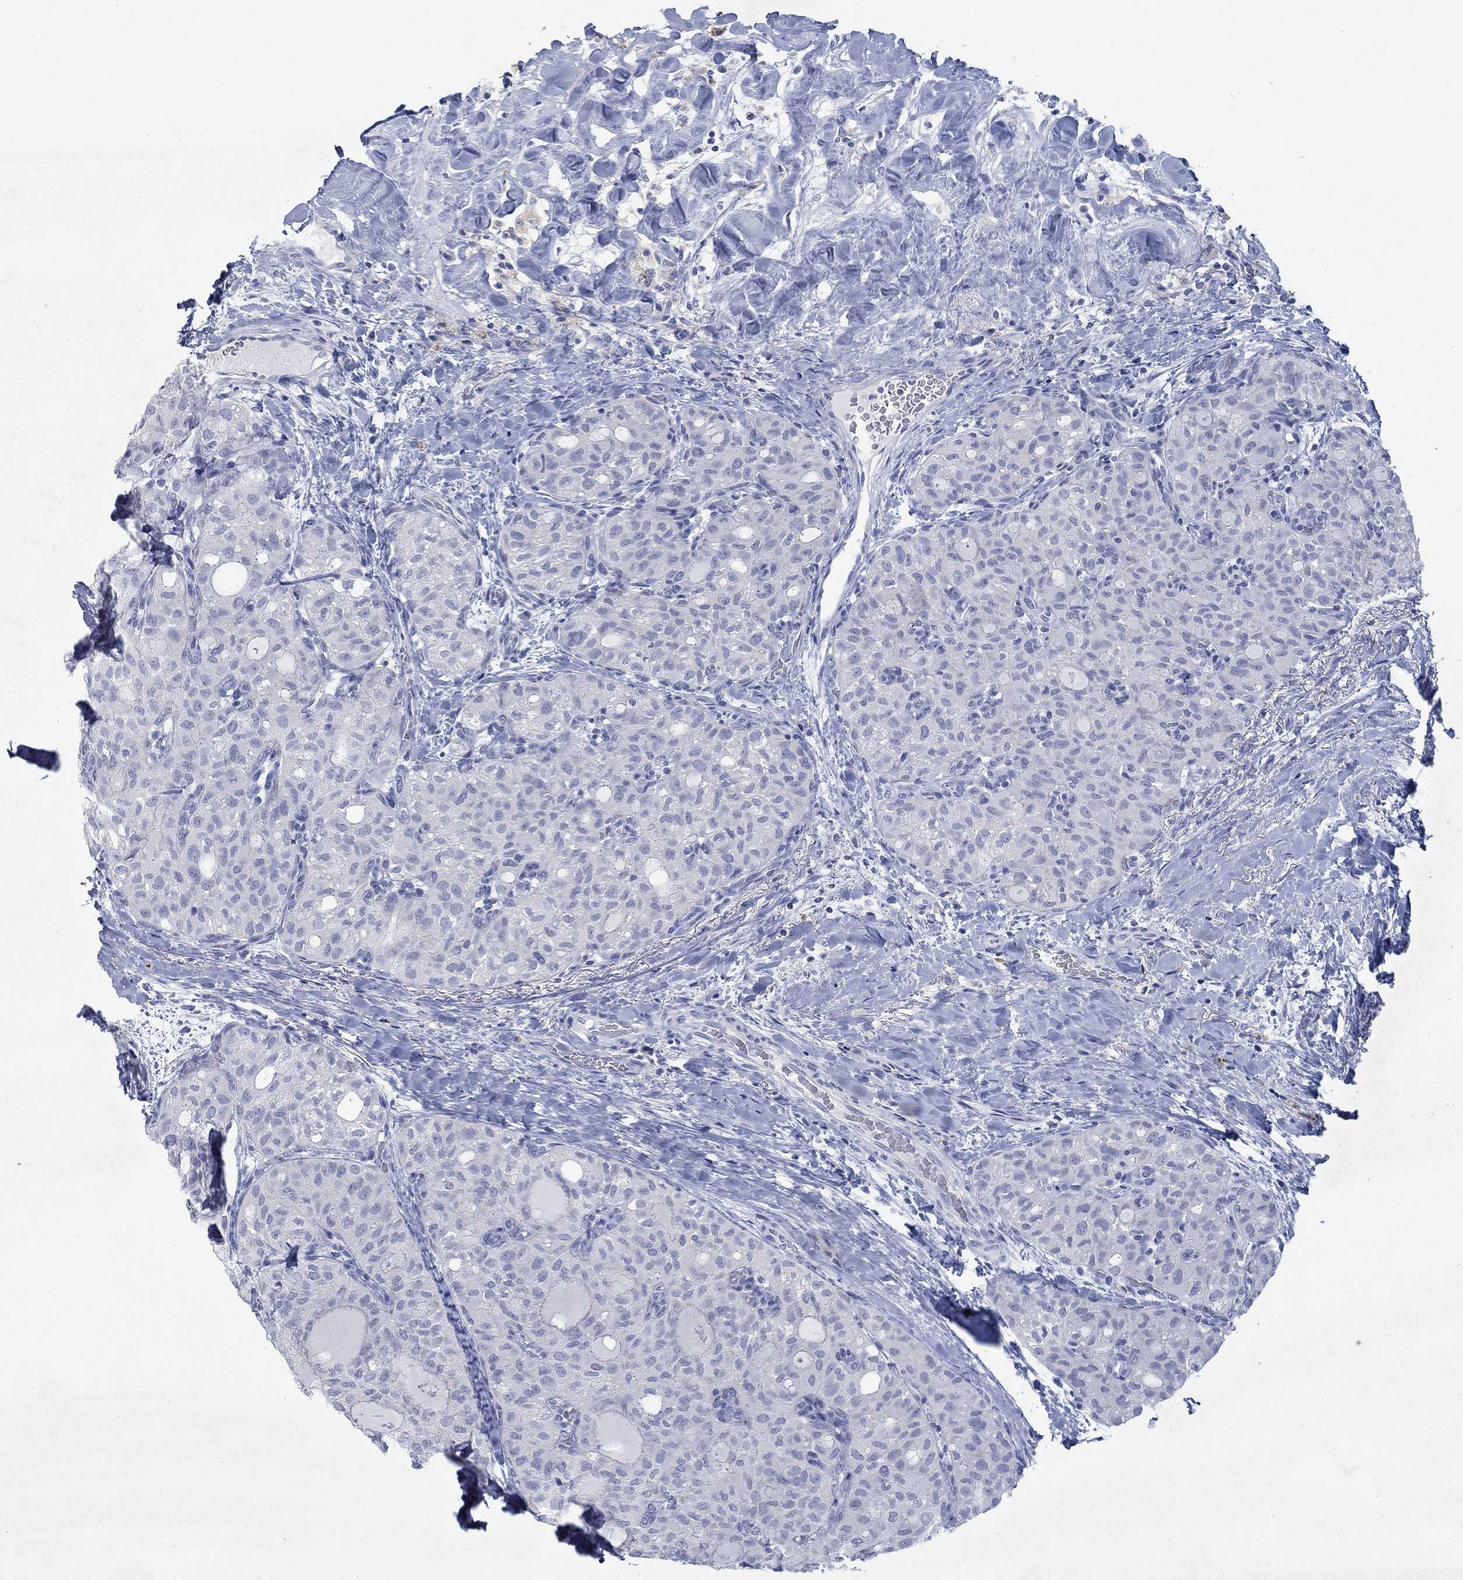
{"staining": {"intensity": "negative", "quantity": "none", "location": "none"}, "tissue": "thyroid cancer", "cell_type": "Tumor cells", "image_type": "cancer", "snomed": [{"axis": "morphology", "description": "Follicular adenoma carcinoma, NOS"}, {"axis": "topography", "description": "Thyroid gland"}], "caption": "Photomicrograph shows no significant protein positivity in tumor cells of thyroid cancer (follicular adenoma carcinoma).", "gene": "RFTN2", "patient": {"sex": "male", "age": 75}}